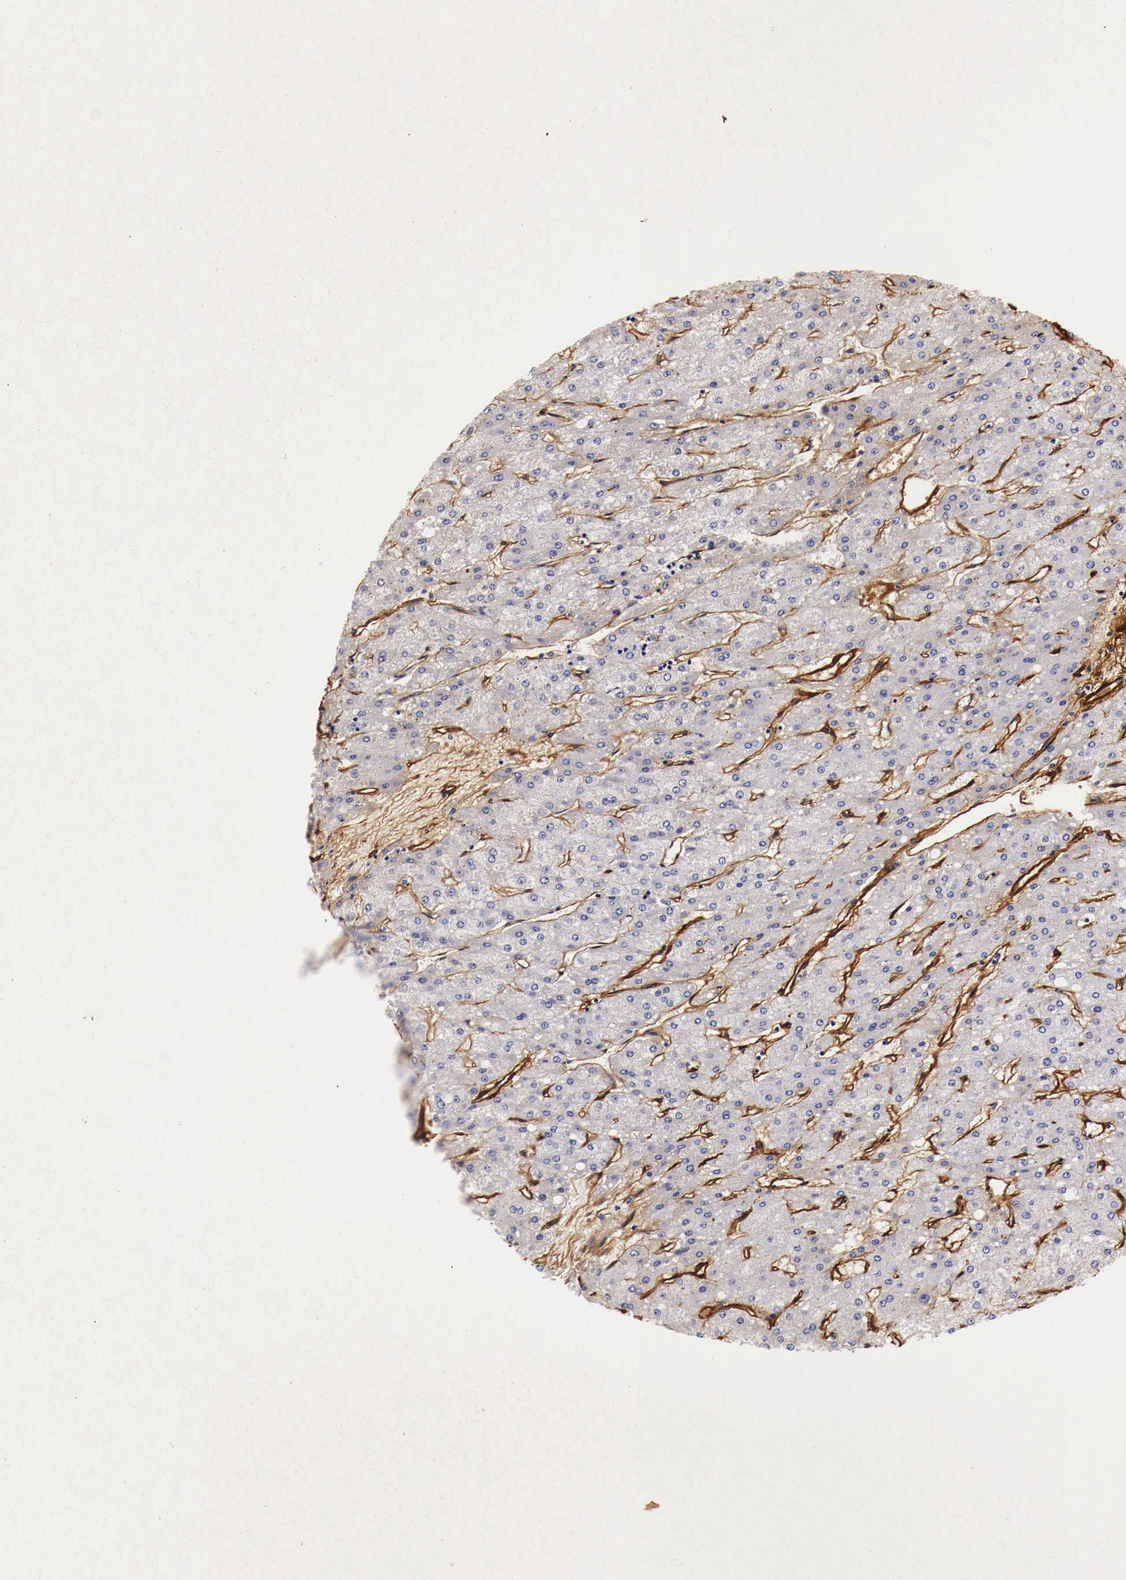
{"staining": {"intensity": "negative", "quantity": "none", "location": "none"}, "tissue": "liver cancer", "cell_type": "Tumor cells", "image_type": "cancer", "snomed": [{"axis": "morphology", "description": "Carcinoma, Hepatocellular, NOS"}, {"axis": "topography", "description": "Liver"}], "caption": "Liver cancer (hepatocellular carcinoma) stained for a protein using immunohistochemistry exhibits no positivity tumor cells.", "gene": "LAMB2", "patient": {"sex": "female", "age": 52}}